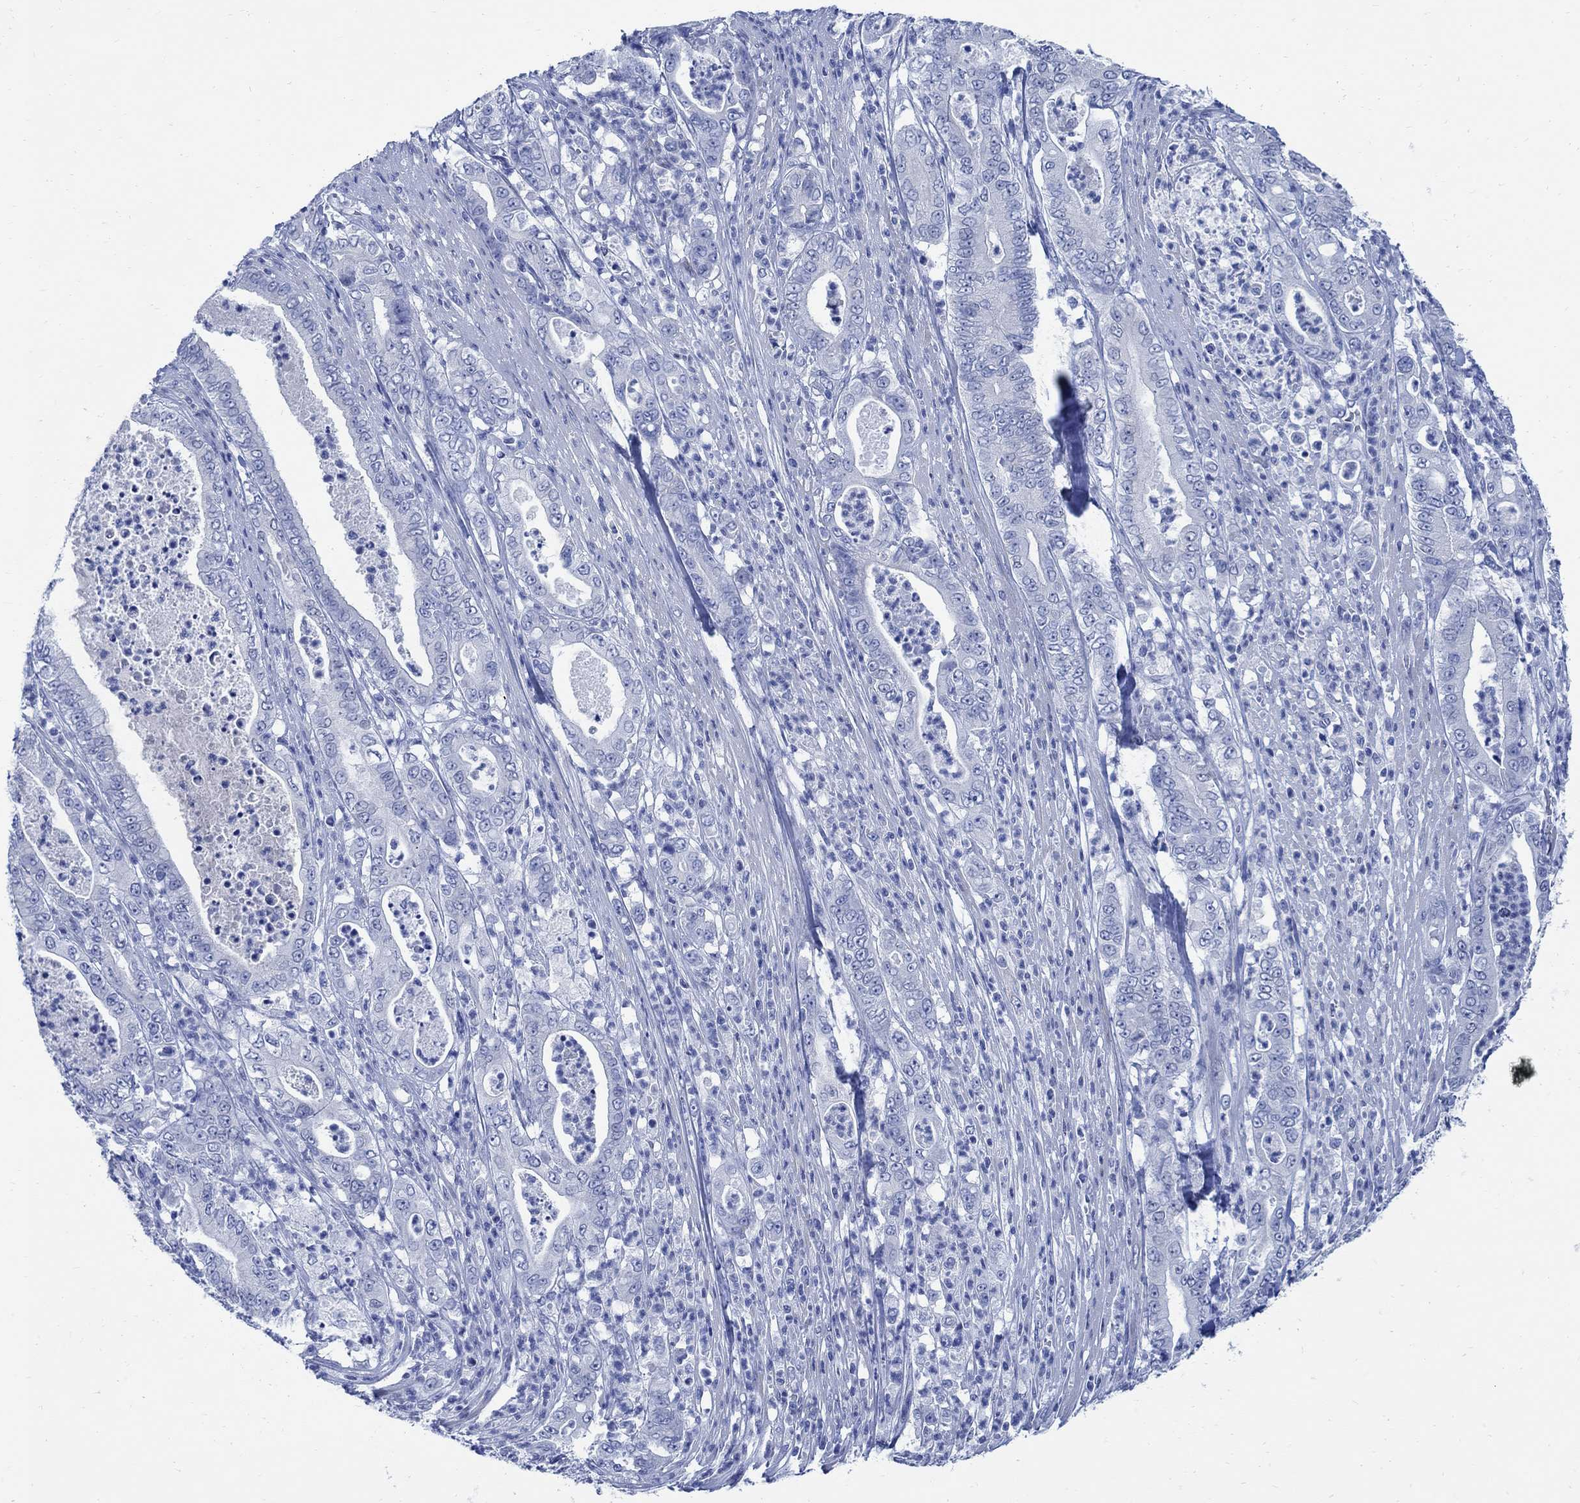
{"staining": {"intensity": "negative", "quantity": "none", "location": "none"}, "tissue": "pancreatic cancer", "cell_type": "Tumor cells", "image_type": "cancer", "snomed": [{"axis": "morphology", "description": "Adenocarcinoma, NOS"}, {"axis": "topography", "description": "Pancreas"}], "caption": "Immunohistochemical staining of human pancreatic cancer (adenocarcinoma) displays no significant positivity in tumor cells.", "gene": "CAMK2N1", "patient": {"sex": "male", "age": 71}}